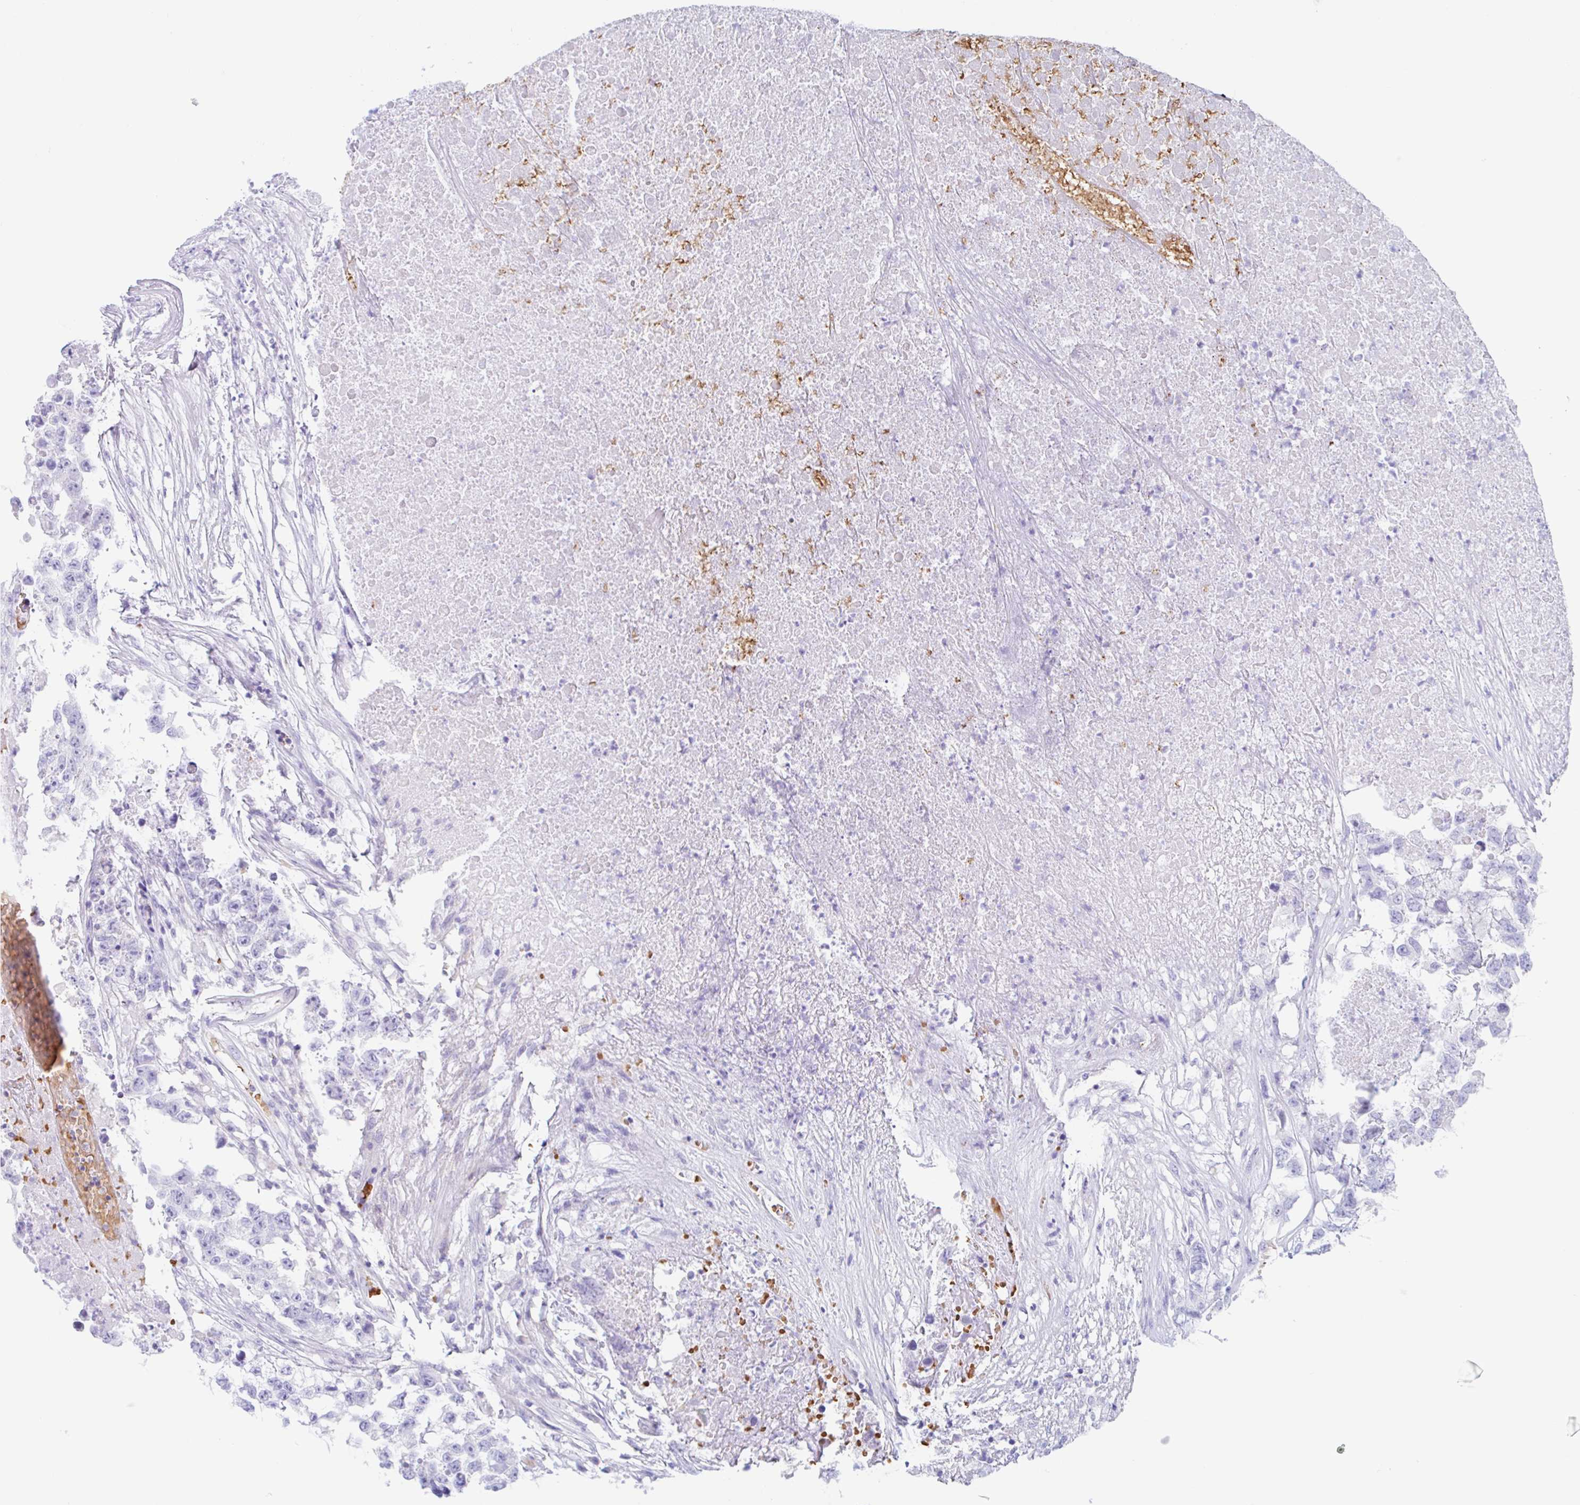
{"staining": {"intensity": "negative", "quantity": "none", "location": "none"}, "tissue": "testis cancer", "cell_type": "Tumor cells", "image_type": "cancer", "snomed": [{"axis": "morphology", "description": "Carcinoma, Embryonal, NOS"}, {"axis": "topography", "description": "Testis"}], "caption": "Testis cancer was stained to show a protein in brown. There is no significant staining in tumor cells.", "gene": "ANKRD9", "patient": {"sex": "male", "age": 83}}